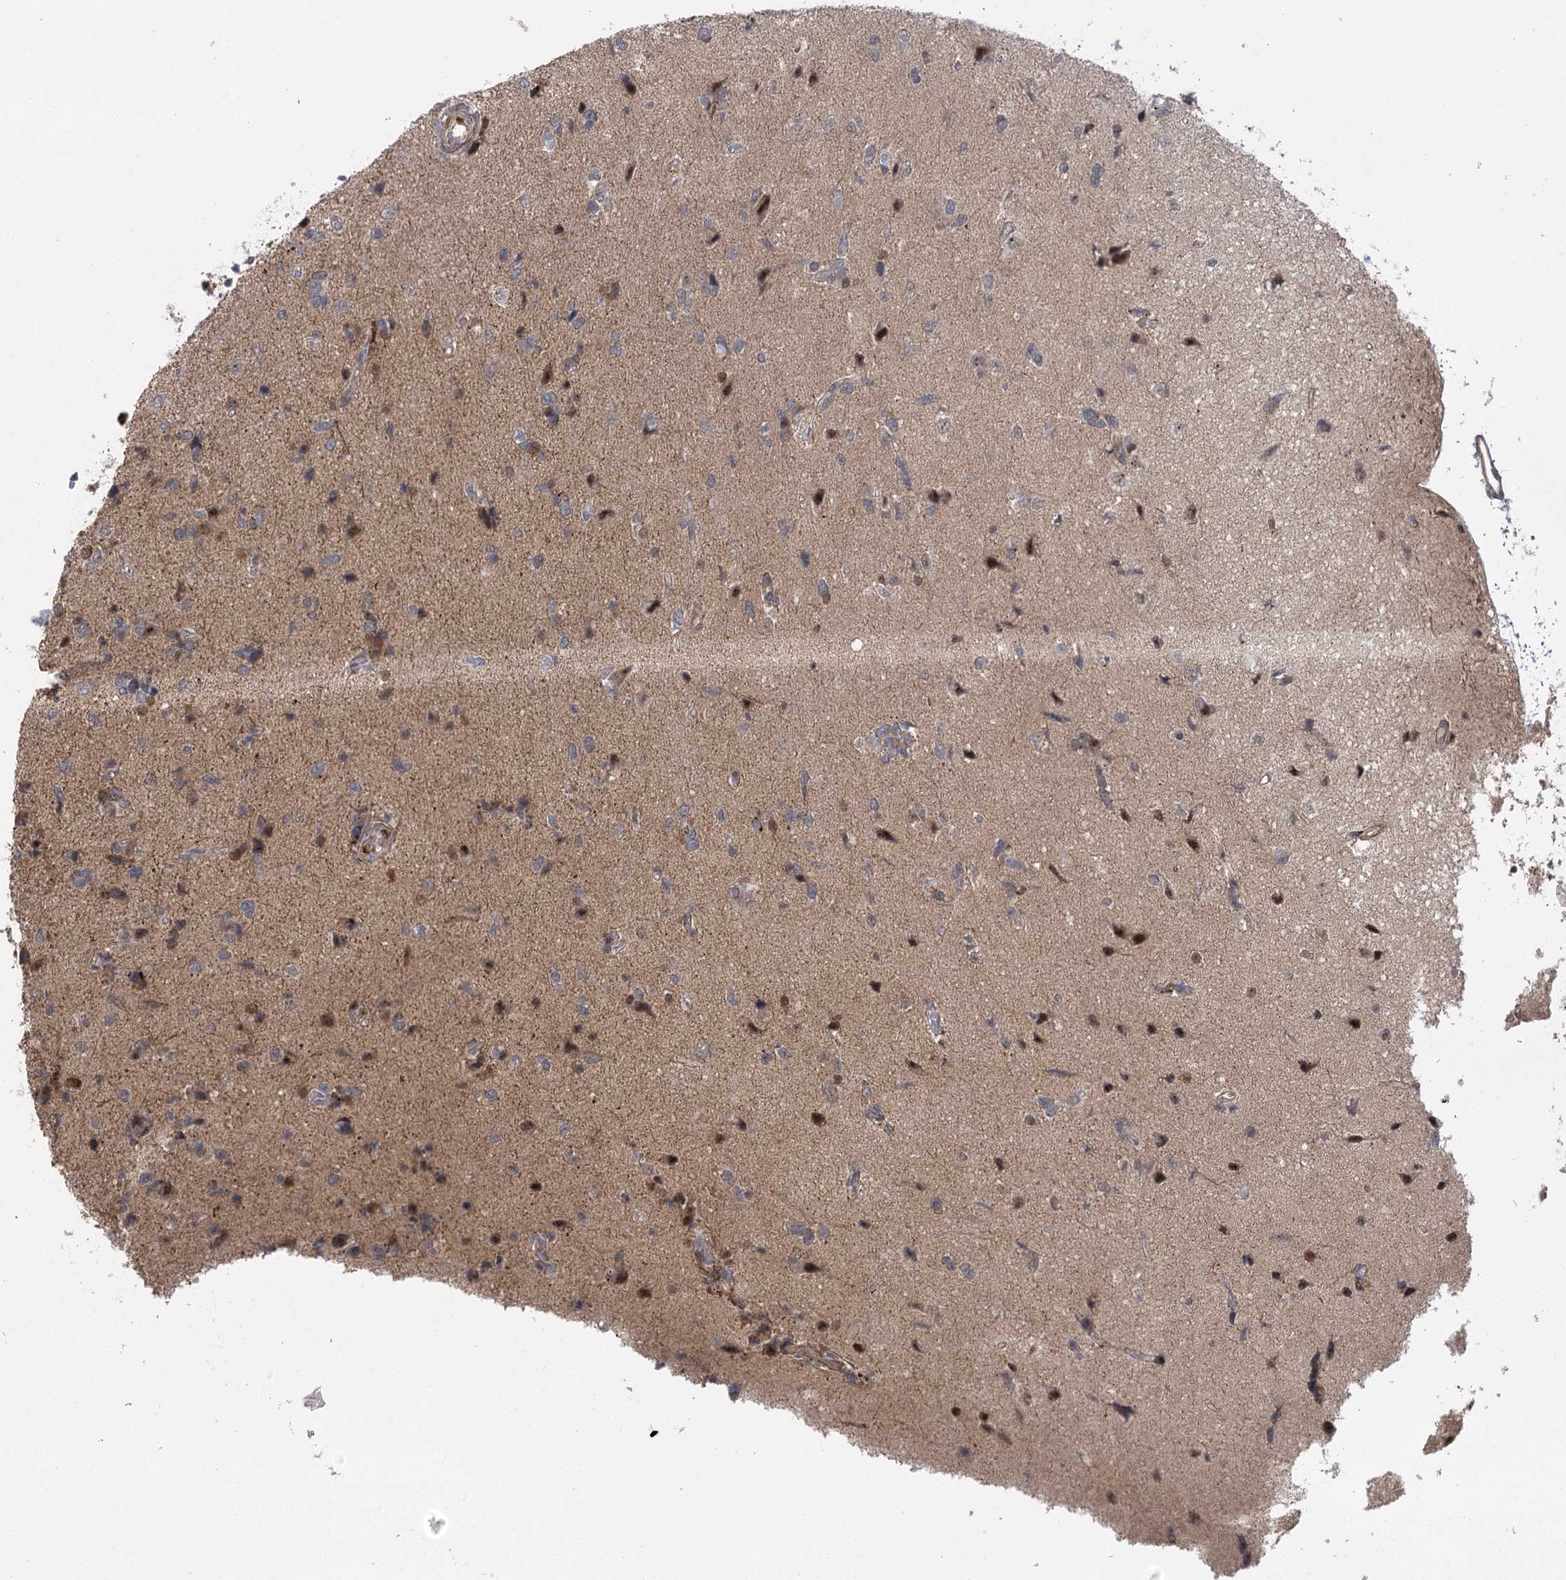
{"staining": {"intensity": "weak", "quantity": "<25%", "location": "cytoplasmic/membranous"}, "tissue": "glioma", "cell_type": "Tumor cells", "image_type": "cancer", "snomed": [{"axis": "morphology", "description": "Glioma, malignant, High grade"}, {"axis": "topography", "description": "Brain"}], "caption": "IHC photomicrograph of human malignant glioma (high-grade) stained for a protein (brown), which displays no staining in tumor cells.", "gene": "KCNN2", "patient": {"sex": "female", "age": 59}}